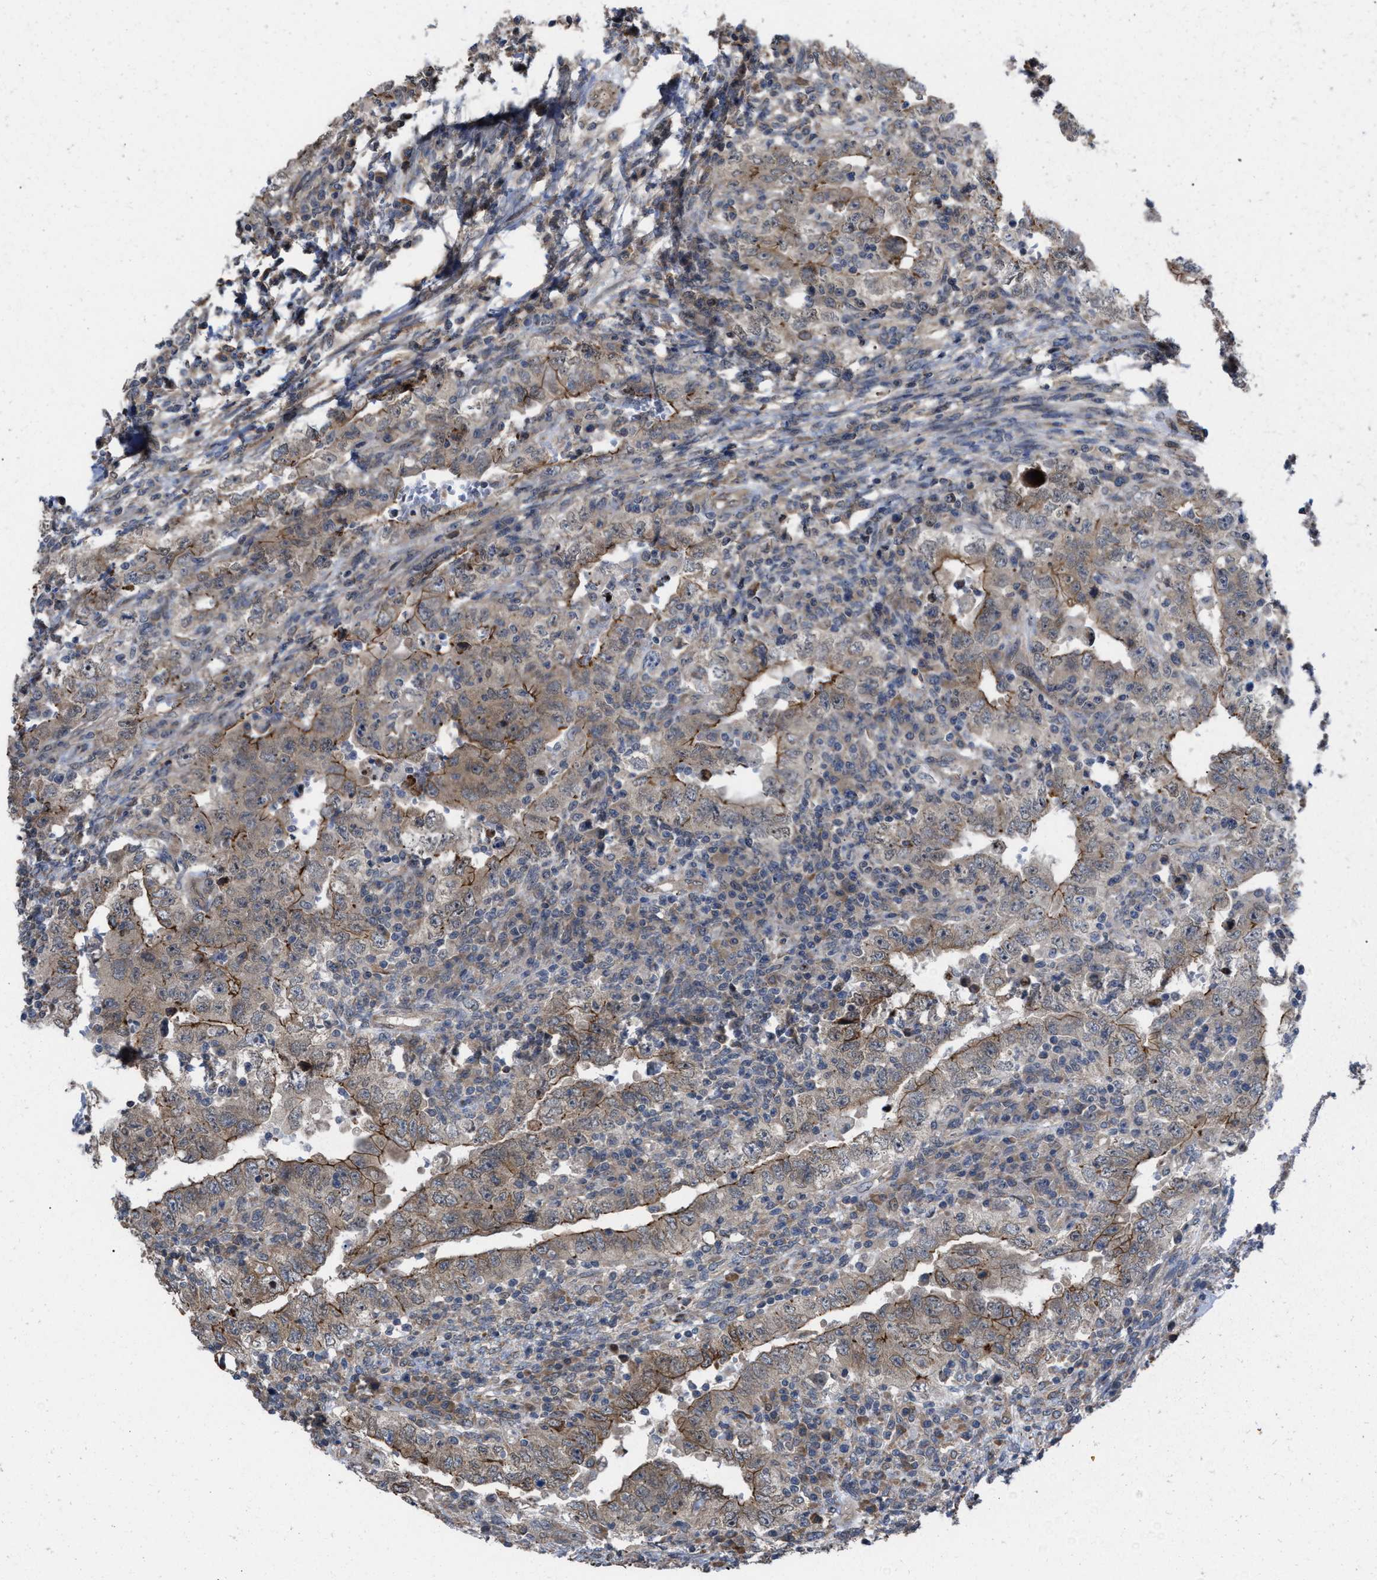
{"staining": {"intensity": "weak", "quantity": "25%-75%", "location": "cytoplasmic/membranous"}, "tissue": "testis cancer", "cell_type": "Tumor cells", "image_type": "cancer", "snomed": [{"axis": "morphology", "description": "Carcinoma, Embryonal, NOS"}, {"axis": "topography", "description": "Testis"}], "caption": "Embryonal carcinoma (testis) tissue exhibits weak cytoplasmic/membranous staining in approximately 25%-75% of tumor cells Ihc stains the protein in brown and the nuclei are stained blue.", "gene": "TP53BP2", "patient": {"sex": "male", "age": 26}}